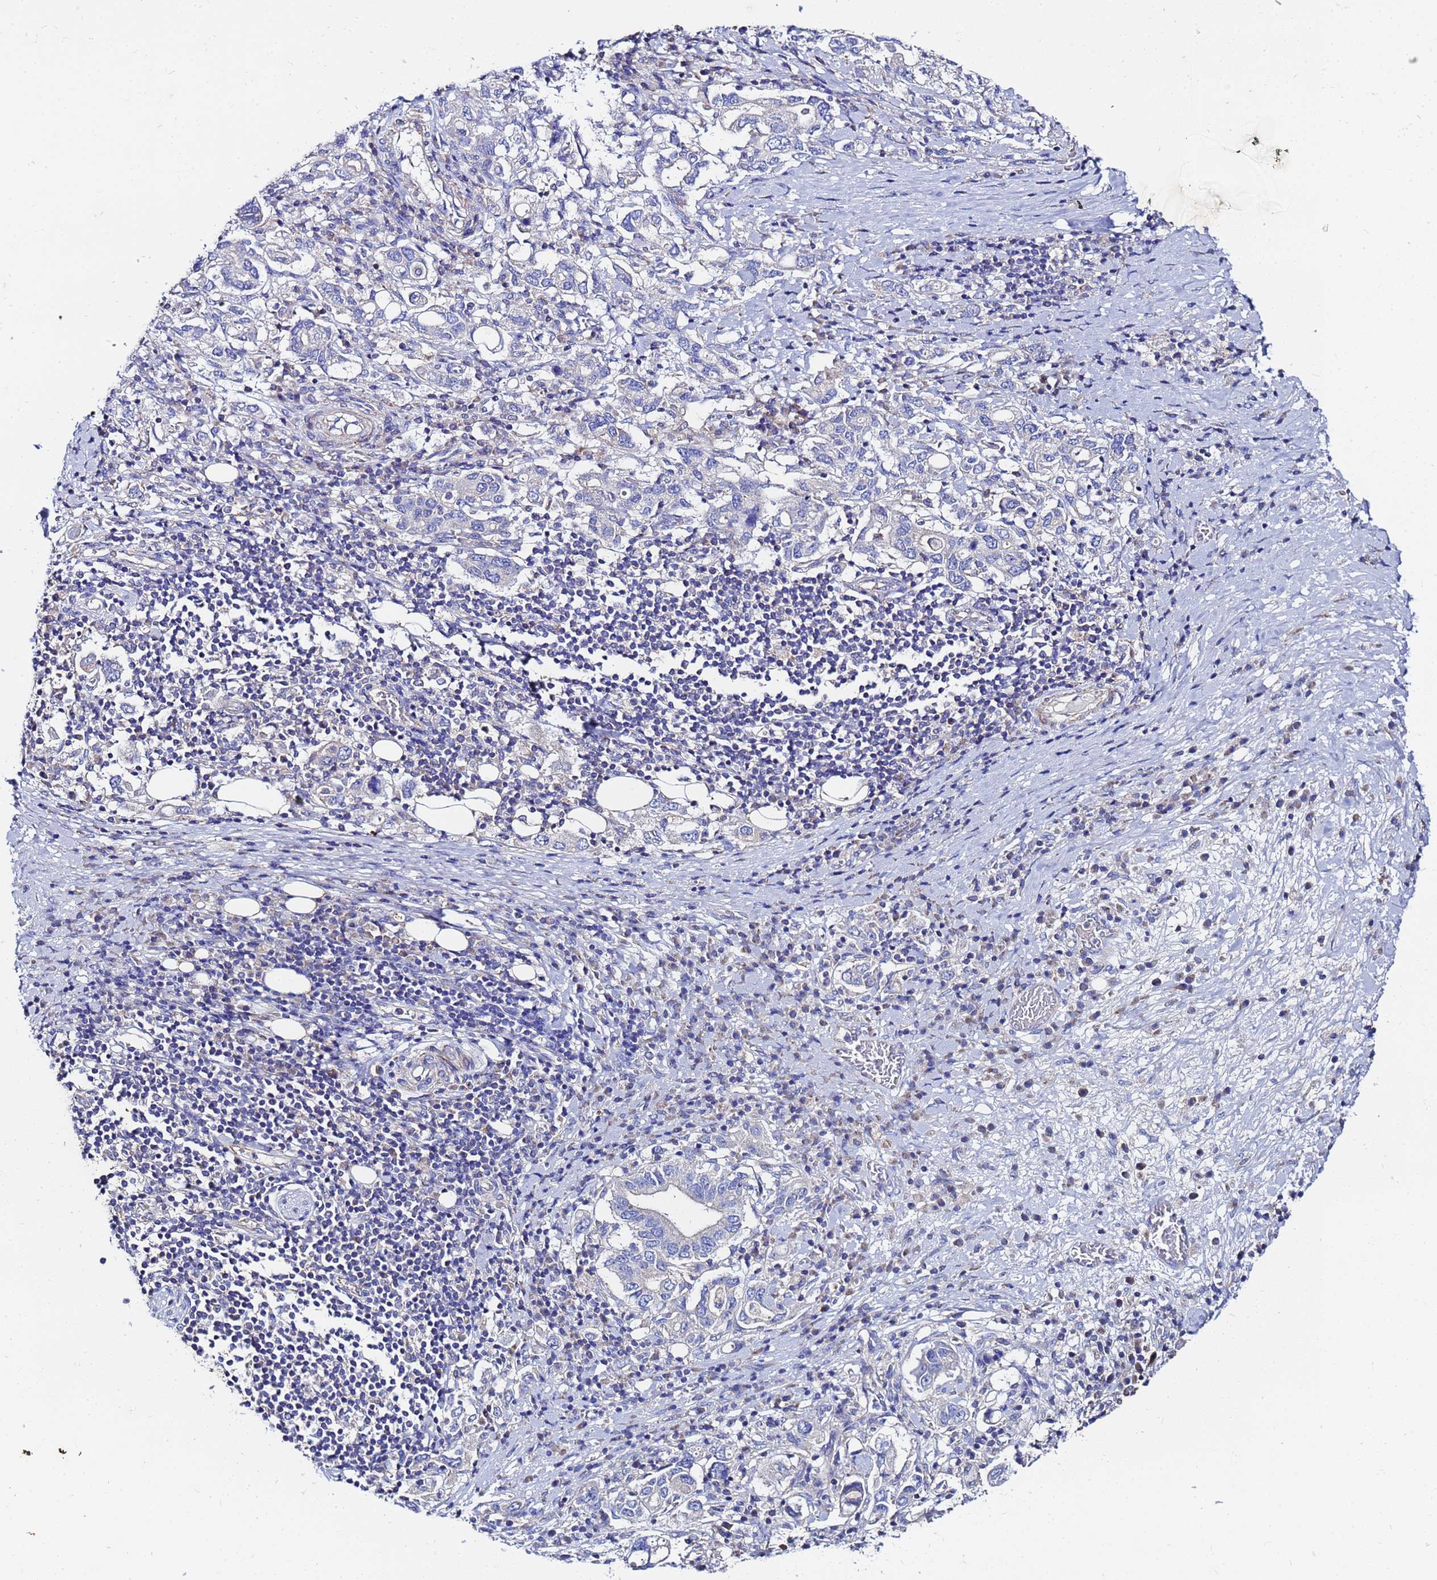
{"staining": {"intensity": "negative", "quantity": "none", "location": "none"}, "tissue": "stomach cancer", "cell_type": "Tumor cells", "image_type": "cancer", "snomed": [{"axis": "morphology", "description": "Adenocarcinoma, NOS"}, {"axis": "topography", "description": "Stomach, upper"}, {"axis": "topography", "description": "Stomach"}], "caption": "This photomicrograph is of stomach adenocarcinoma stained with immunohistochemistry to label a protein in brown with the nuclei are counter-stained blue. There is no positivity in tumor cells. (DAB (3,3'-diaminobenzidine) immunohistochemistry (IHC) visualized using brightfield microscopy, high magnification).", "gene": "FAHD2A", "patient": {"sex": "male", "age": 62}}